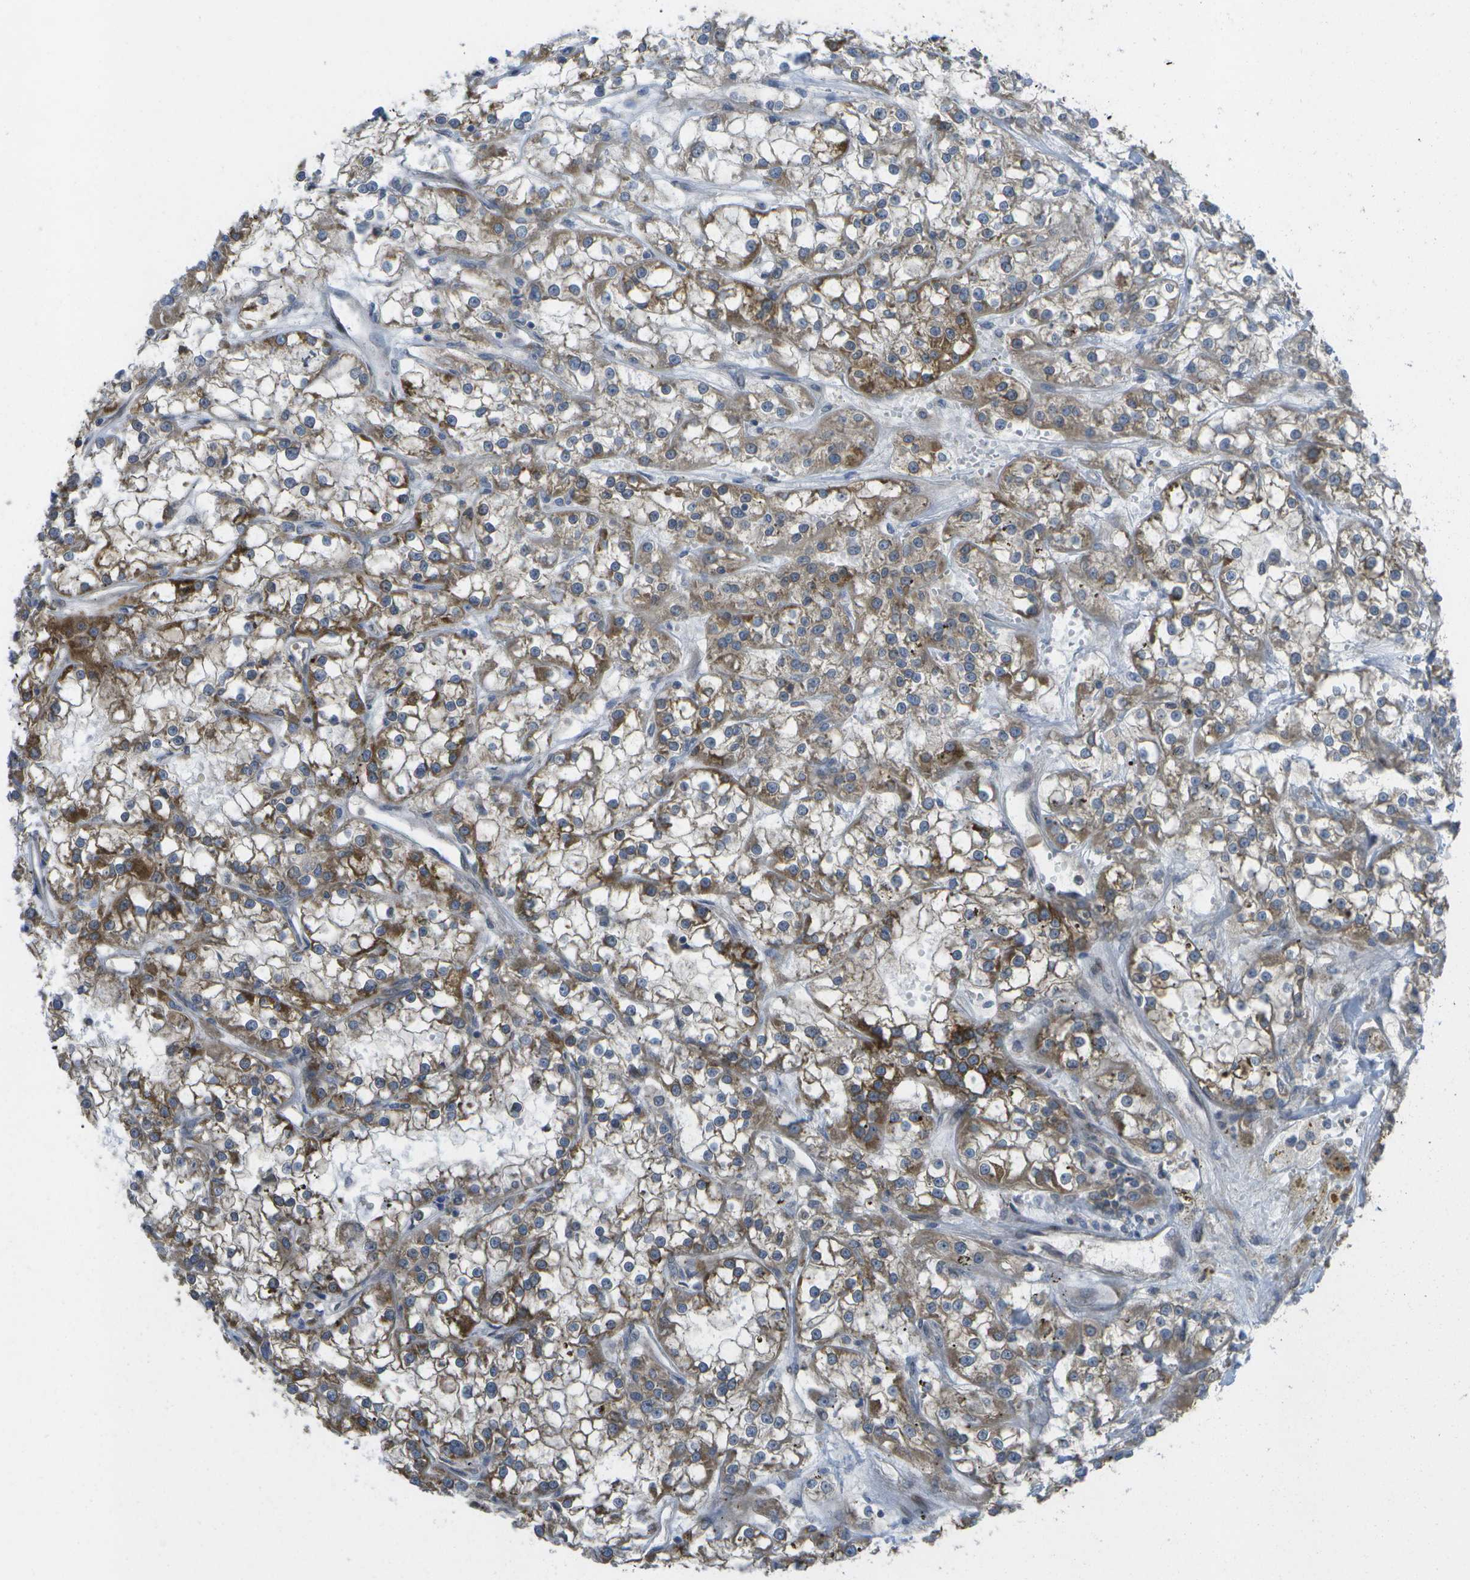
{"staining": {"intensity": "moderate", "quantity": ">75%", "location": "cytoplasmic/membranous"}, "tissue": "renal cancer", "cell_type": "Tumor cells", "image_type": "cancer", "snomed": [{"axis": "morphology", "description": "Adenocarcinoma, NOS"}, {"axis": "topography", "description": "Kidney"}], "caption": "Tumor cells reveal moderate cytoplasmic/membranous expression in approximately >75% of cells in renal adenocarcinoma. (Brightfield microscopy of DAB IHC at high magnification).", "gene": "DPM3", "patient": {"sex": "female", "age": 52}}